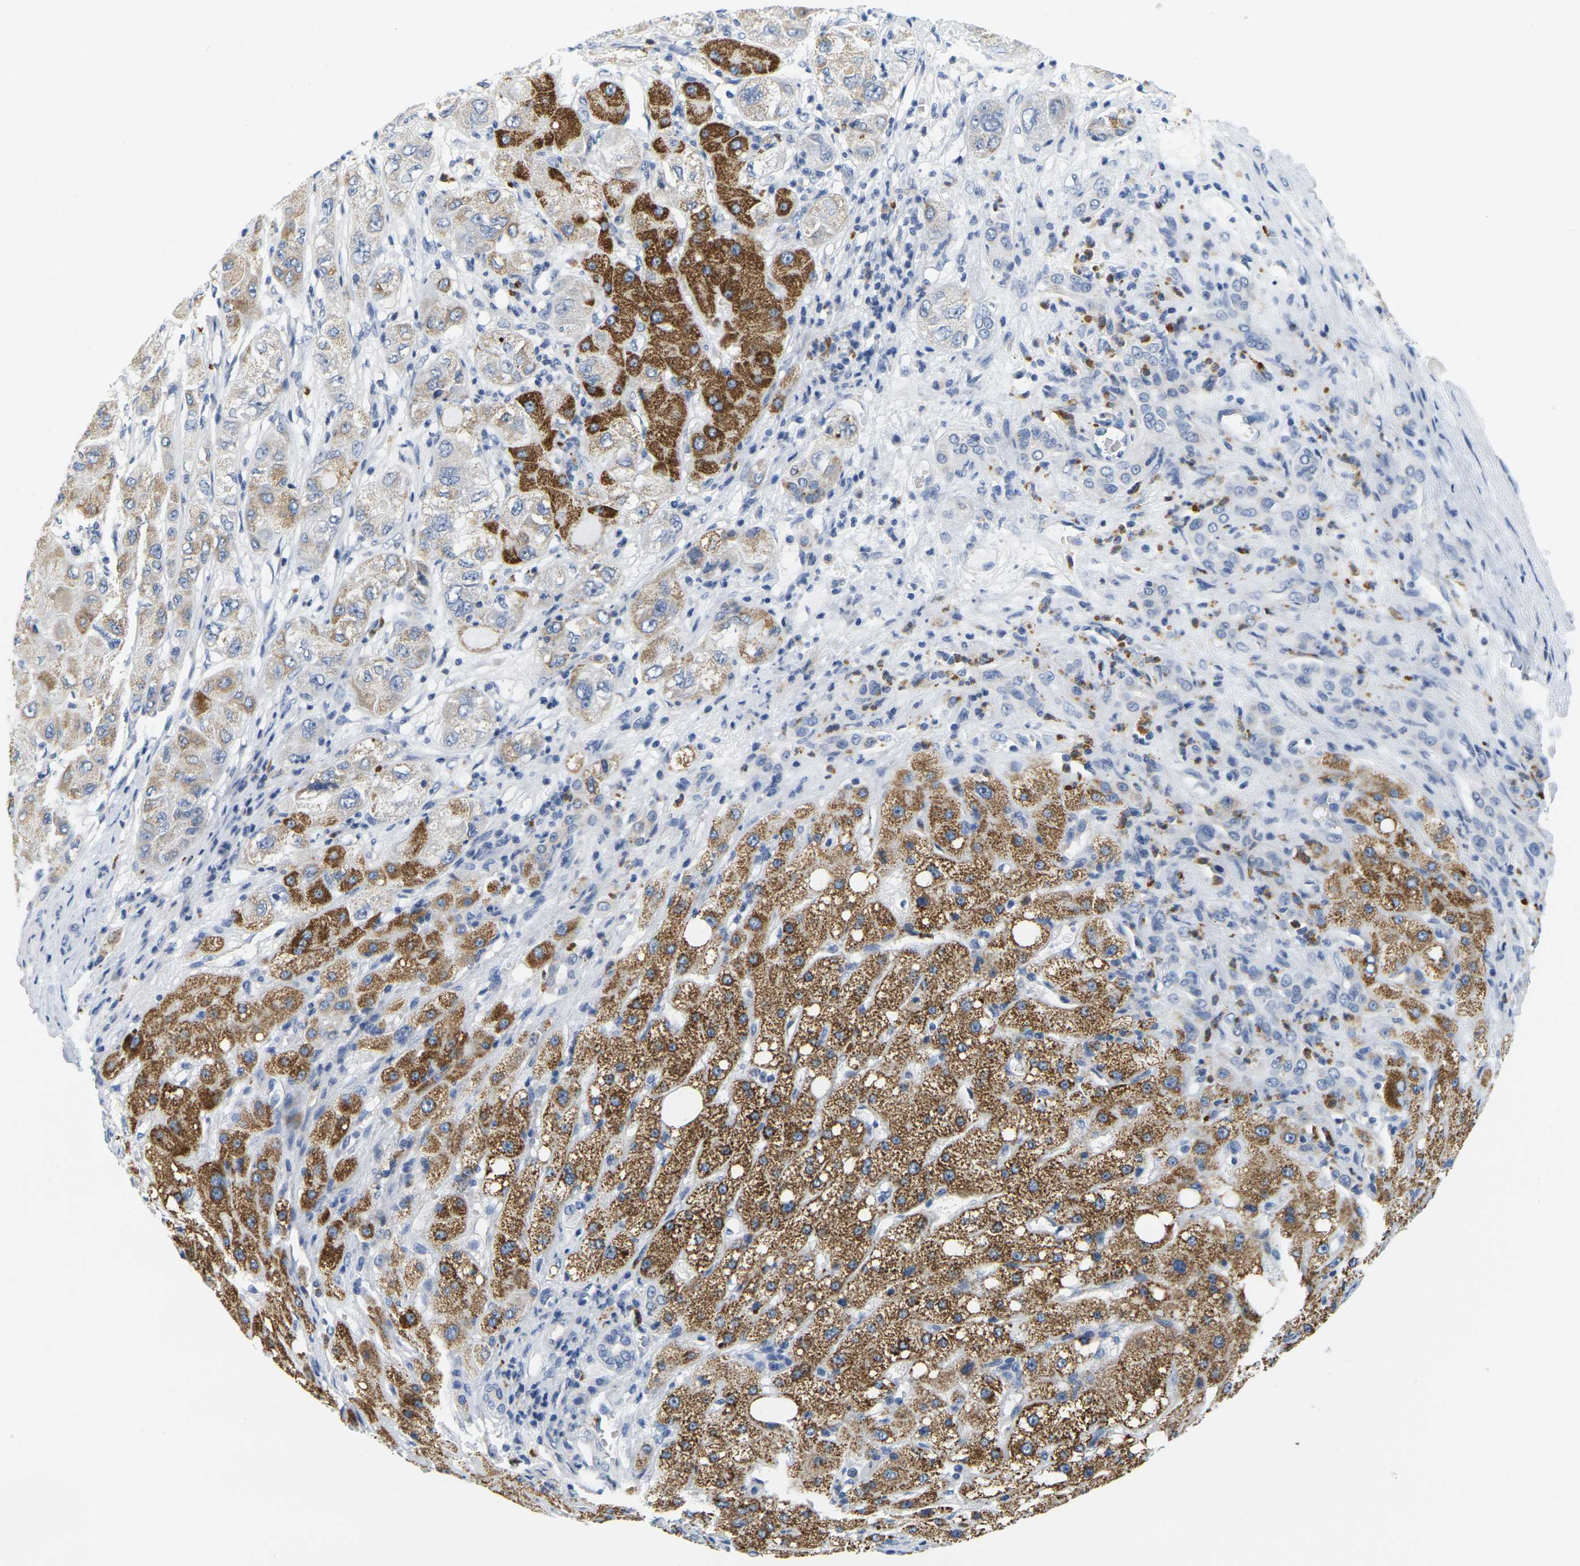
{"staining": {"intensity": "weak", "quantity": ">75%", "location": "cytoplasmic/membranous"}, "tissue": "liver cancer", "cell_type": "Tumor cells", "image_type": "cancer", "snomed": [{"axis": "morphology", "description": "Carcinoma, Hepatocellular, NOS"}, {"axis": "topography", "description": "Liver"}], "caption": "IHC (DAB) staining of human liver cancer shows weak cytoplasmic/membranous protein staining in approximately >75% of tumor cells. (Brightfield microscopy of DAB IHC at high magnification).", "gene": "KLK5", "patient": {"sex": "male", "age": 80}}